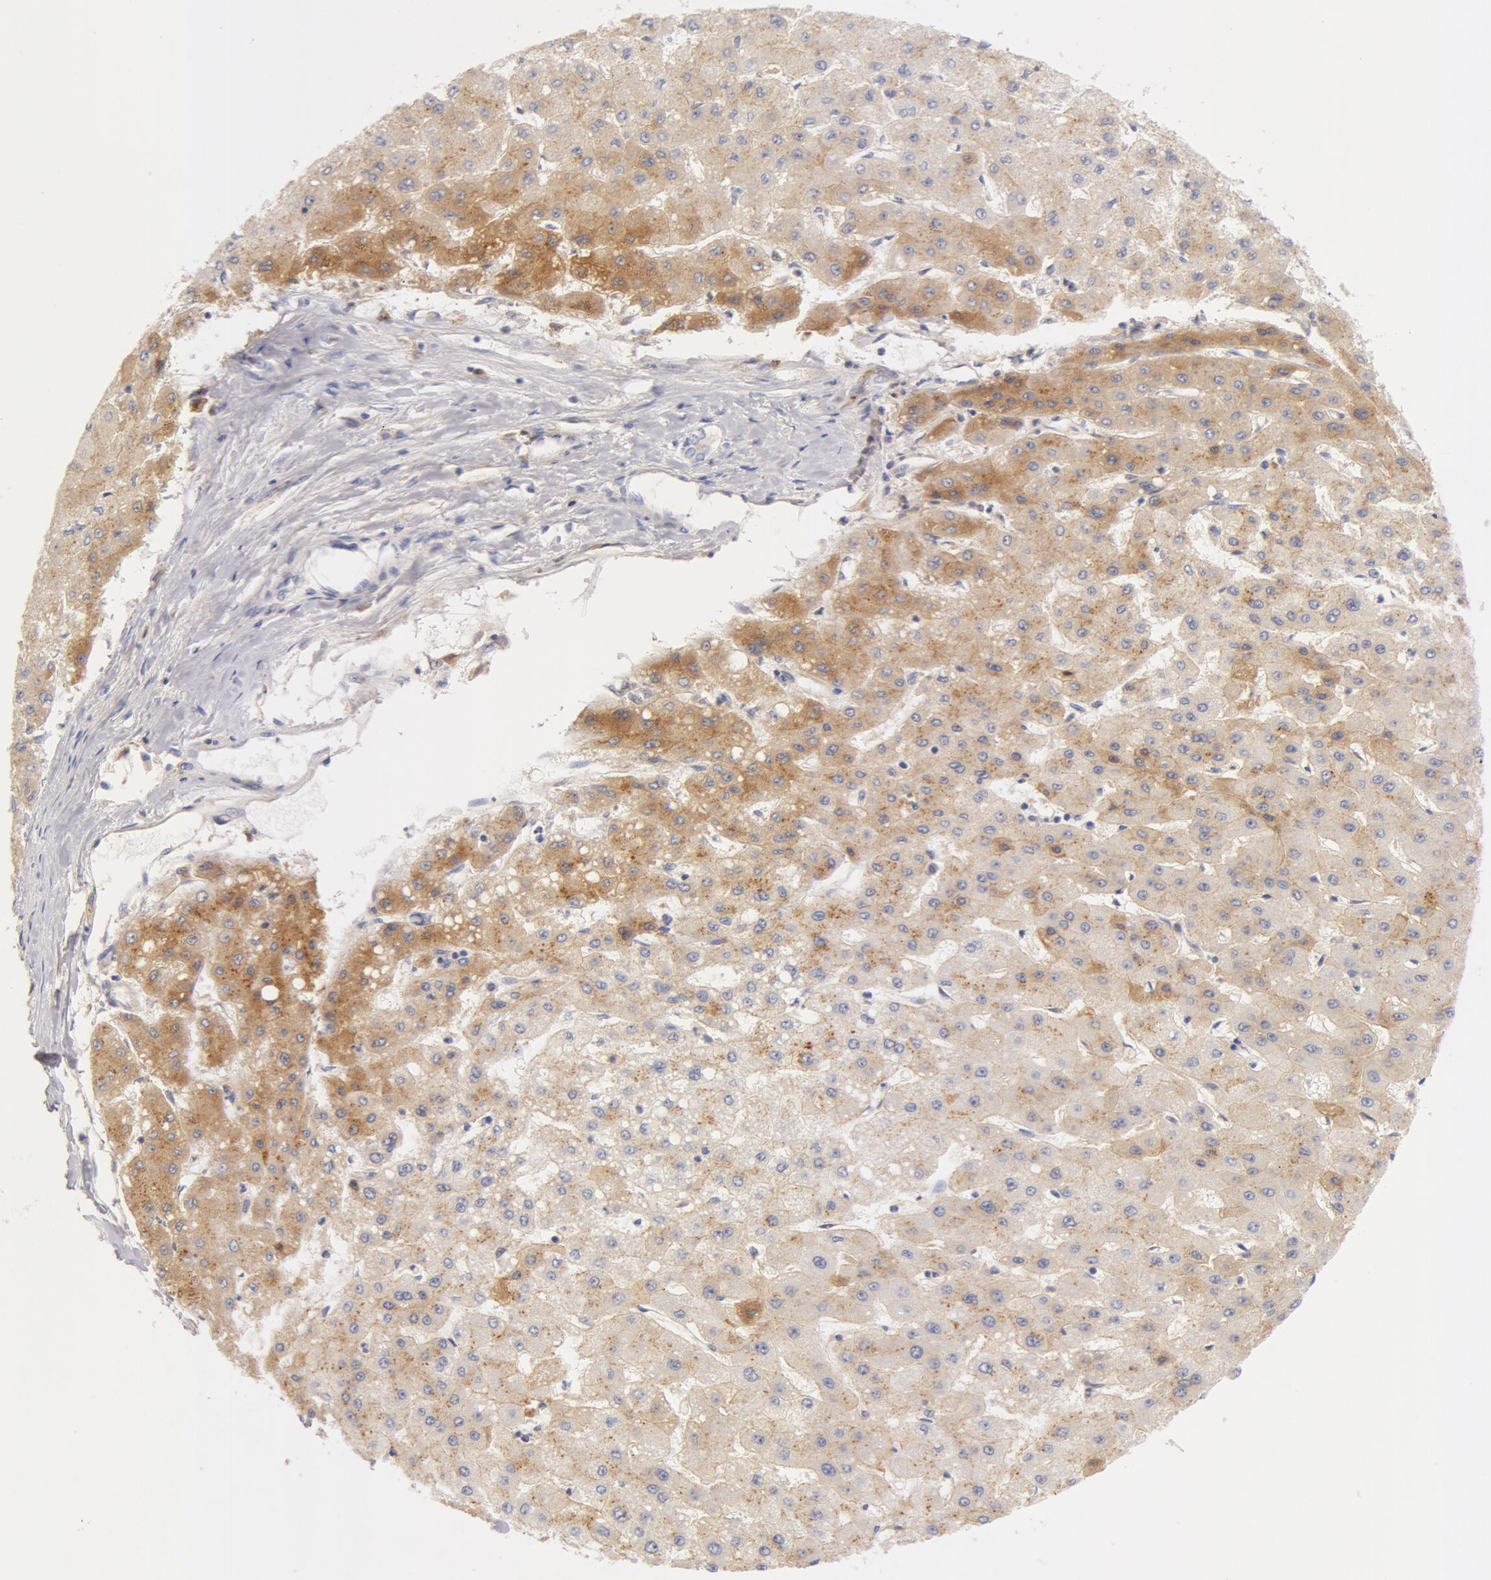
{"staining": {"intensity": "weak", "quantity": "<25%", "location": "cytoplasmic/membranous"}, "tissue": "liver cancer", "cell_type": "Tumor cells", "image_type": "cancer", "snomed": [{"axis": "morphology", "description": "Carcinoma, Hepatocellular, NOS"}, {"axis": "topography", "description": "Liver"}], "caption": "Immunohistochemistry (IHC) of human liver hepatocellular carcinoma shows no expression in tumor cells.", "gene": "GC", "patient": {"sex": "female", "age": 52}}